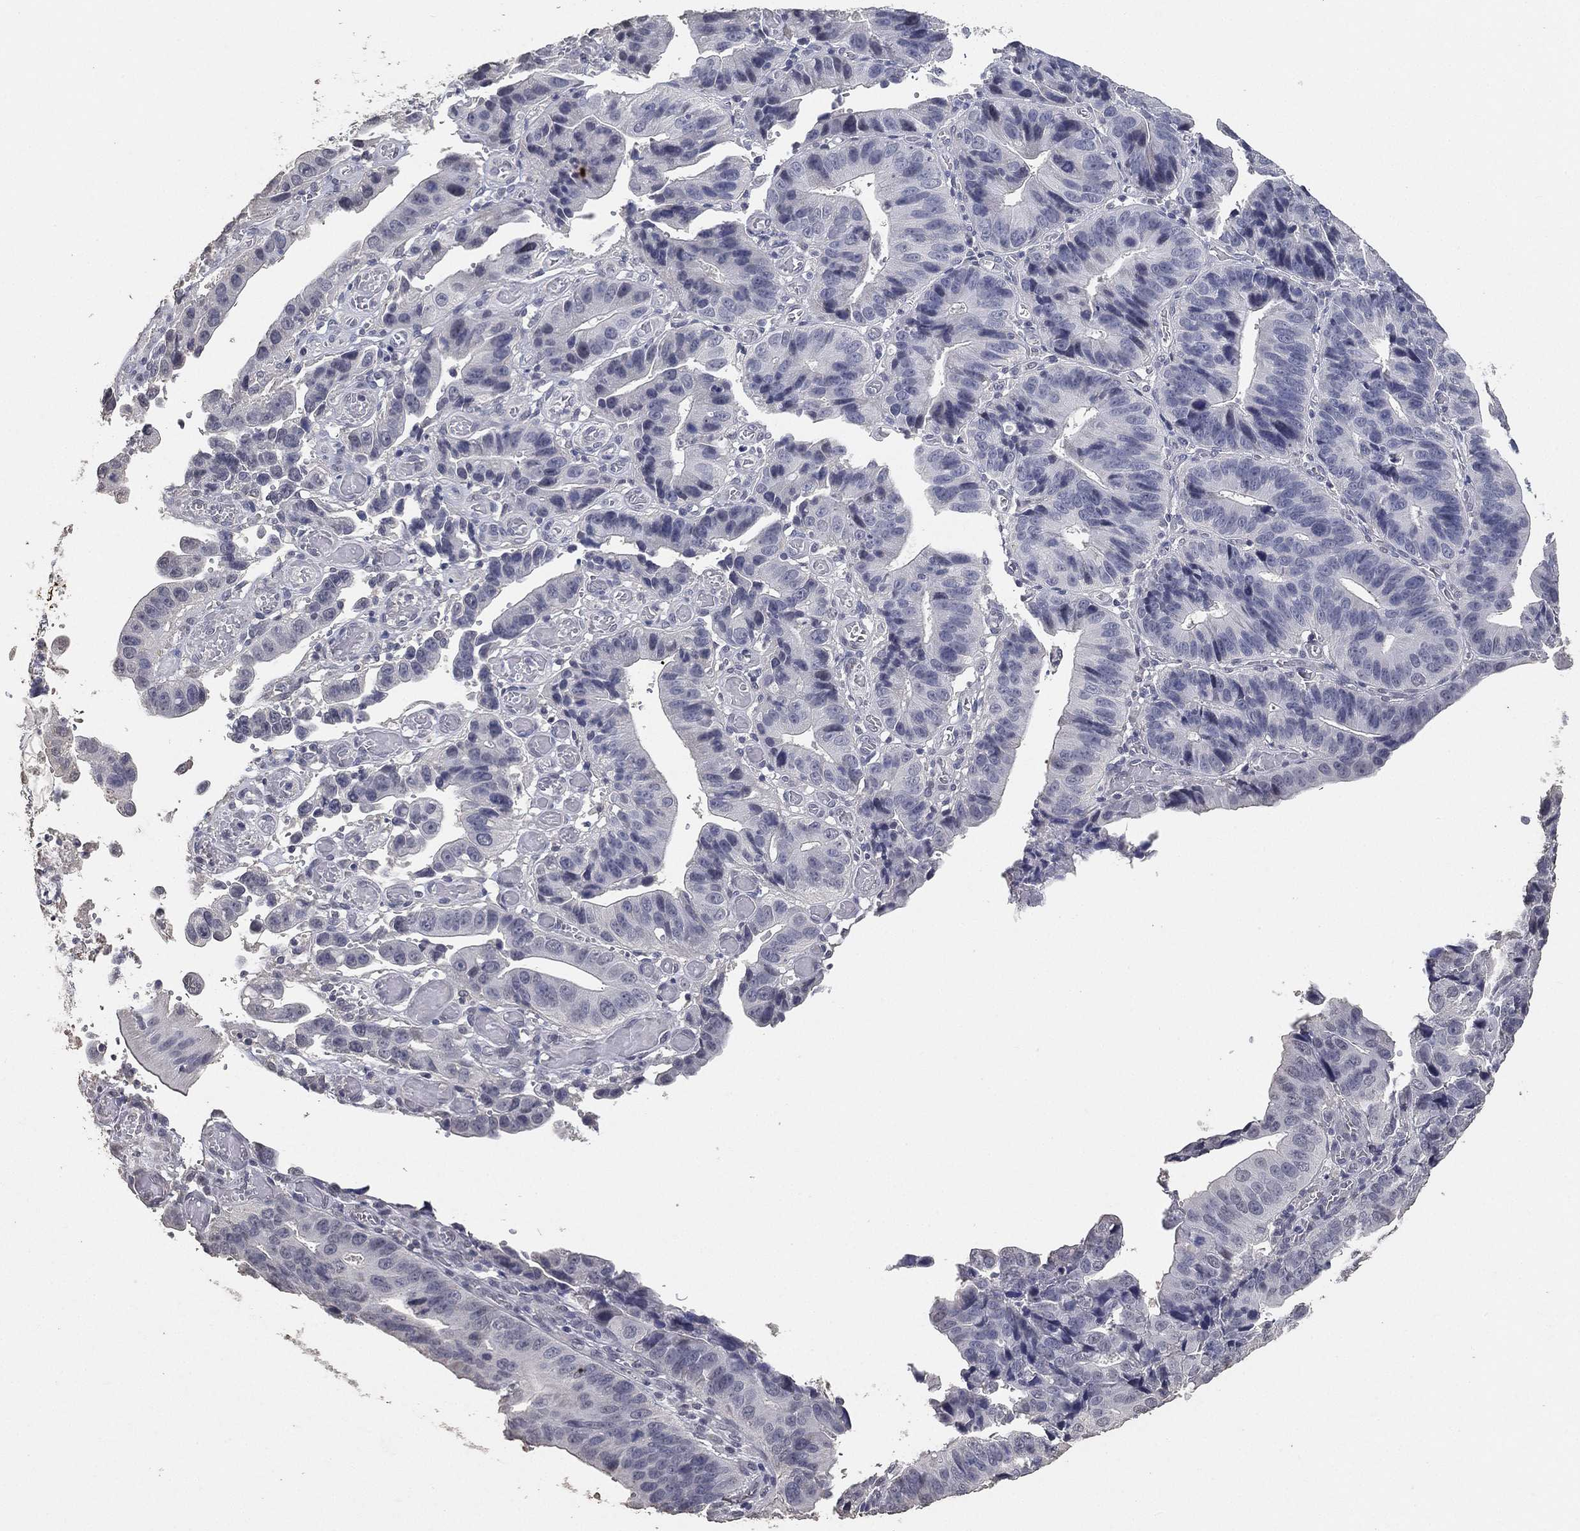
{"staining": {"intensity": "negative", "quantity": "none", "location": "none"}, "tissue": "stomach cancer", "cell_type": "Tumor cells", "image_type": "cancer", "snomed": [{"axis": "morphology", "description": "Adenocarcinoma, NOS"}, {"axis": "topography", "description": "Stomach"}], "caption": "Immunohistochemical staining of human stomach cancer exhibits no significant staining in tumor cells.", "gene": "DSG1", "patient": {"sex": "male", "age": 84}}